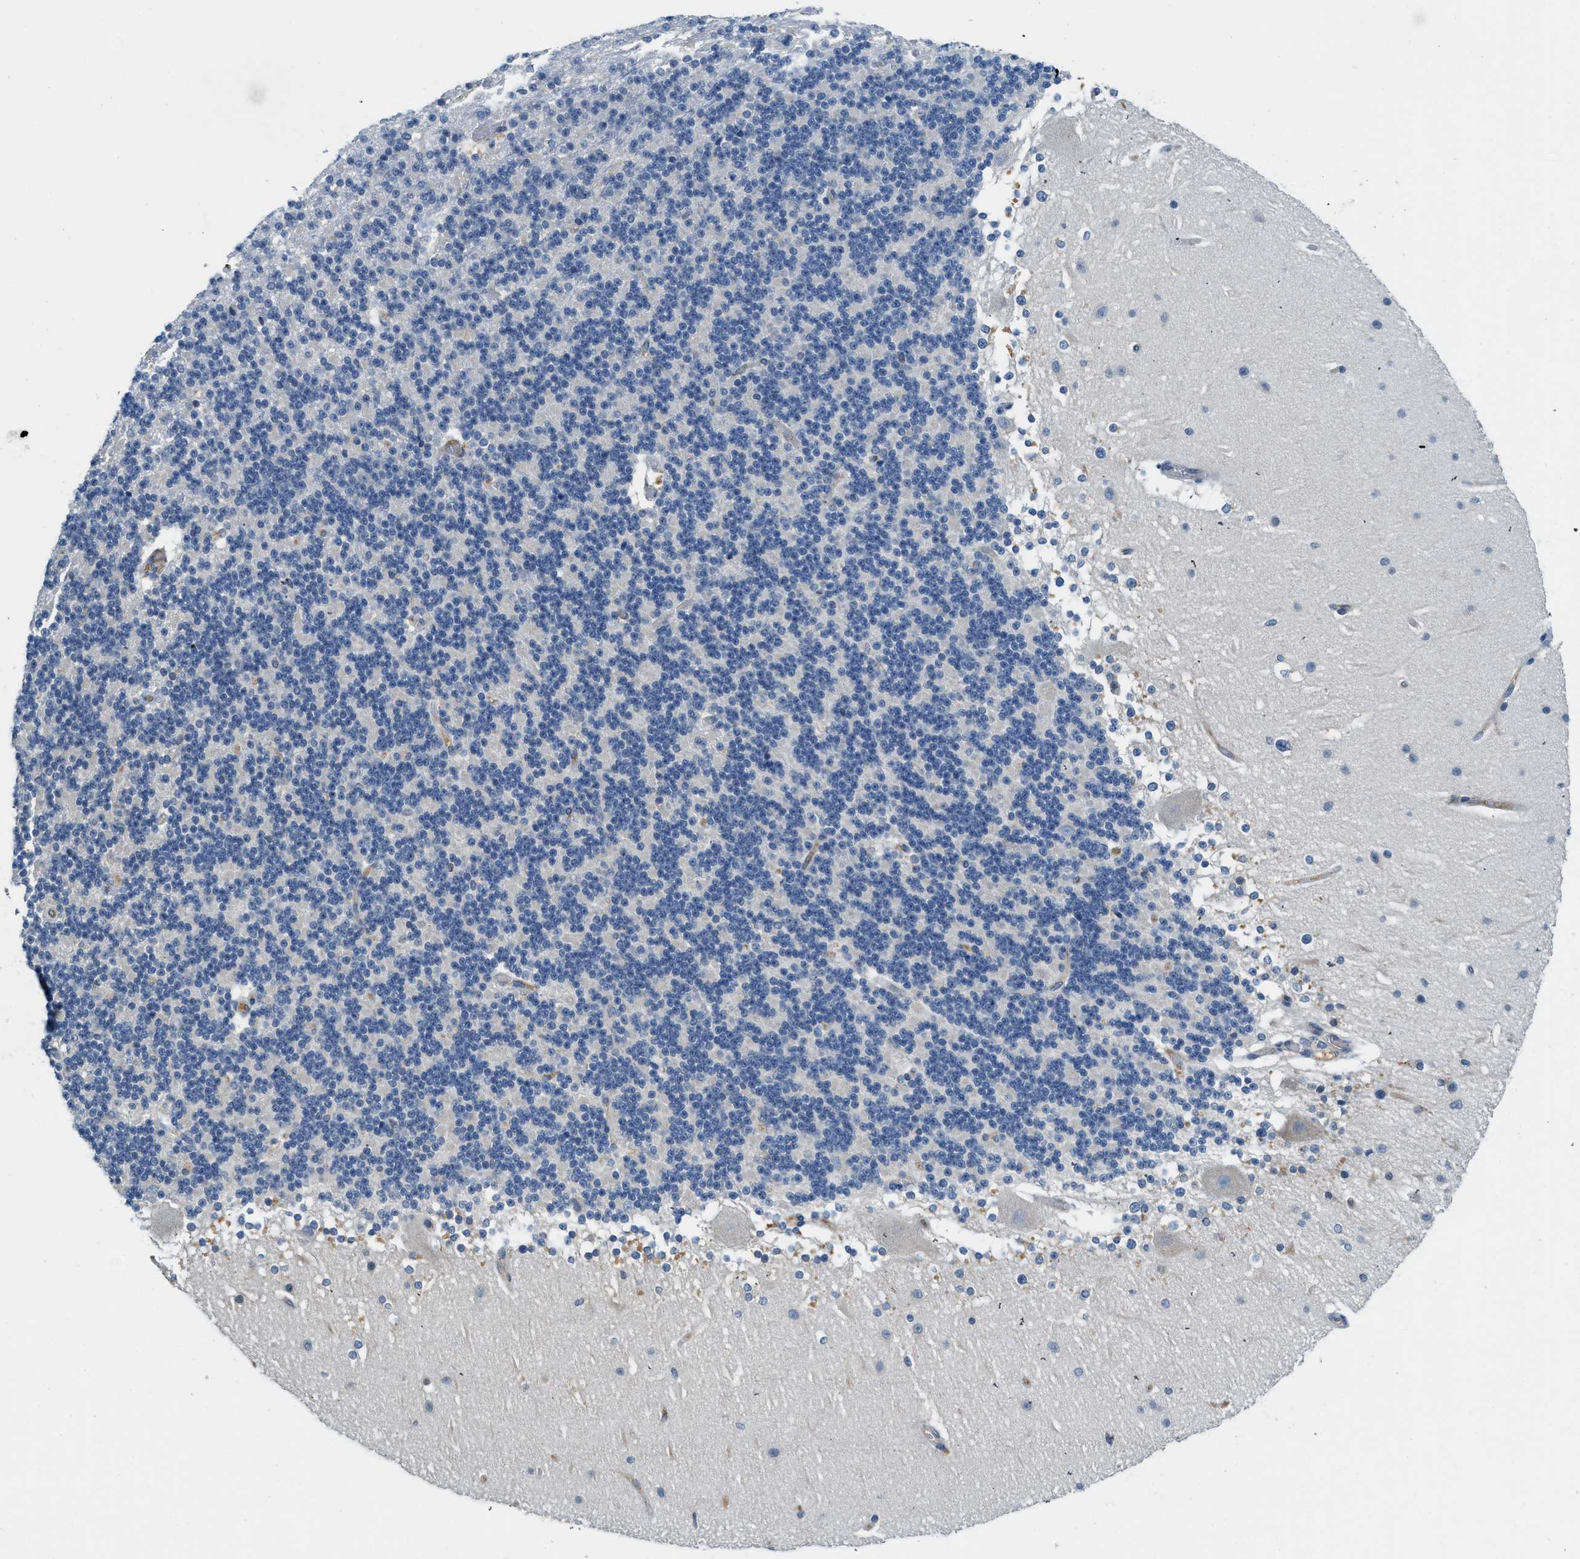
{"staining": {"intensity": "negative", "quantity": "none", "location": "none"}, "tissue": "cerebellum", "cell_type": "Cells in granular layer", "image_type": "normal", "snomed": [{"axis": "morphology", "description": "Normal tissue, NOS"}, {"axis": "topography", "description": "Cerebellum"}], "caption": "Immunohistochemistry of unremarkable human cerebellum reveals no staining in cells in granular layer.", "gene": "BCAP31", "patient": {"sex": "female", "age": 19}}